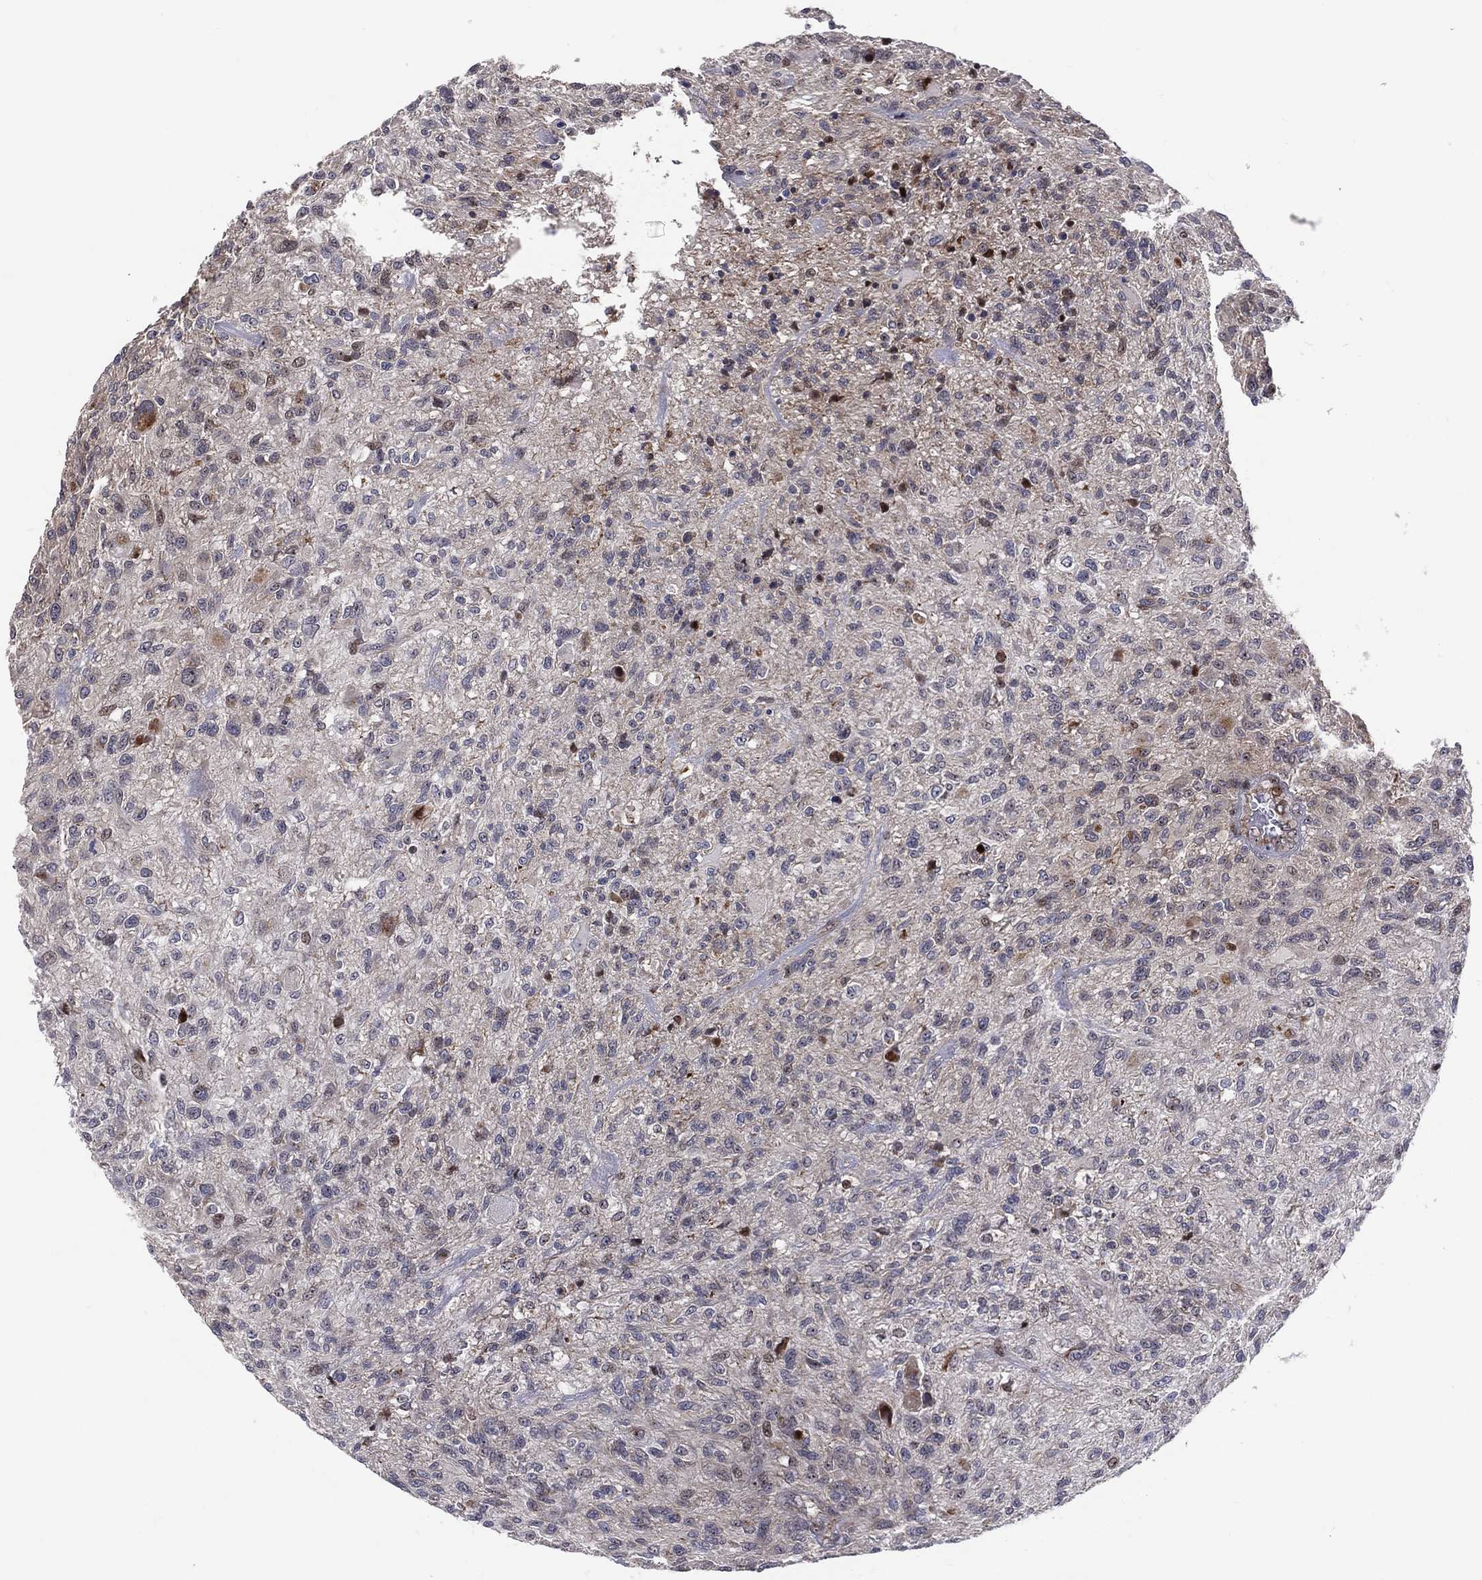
{"staining": {"intensity": "moderate", "quantity": "<25%", "location": "nuclear"}, "tissue": "glioma", "cell_type": "Tumor cells", "image_type": "cancer", "snomed": [{"axis": "morphology", "description": "Glioma, malignant, High grade"}, {"axis": "topography", "description": "Brain"}], "caption": "Malignant glioma (high-grade) stained with immunohistochemistry demonstrates moderate nuclear positivity in approximately <25% of tumor cells.", "gene": "VHL", "patient": {"sex": "male", "age": 47}}